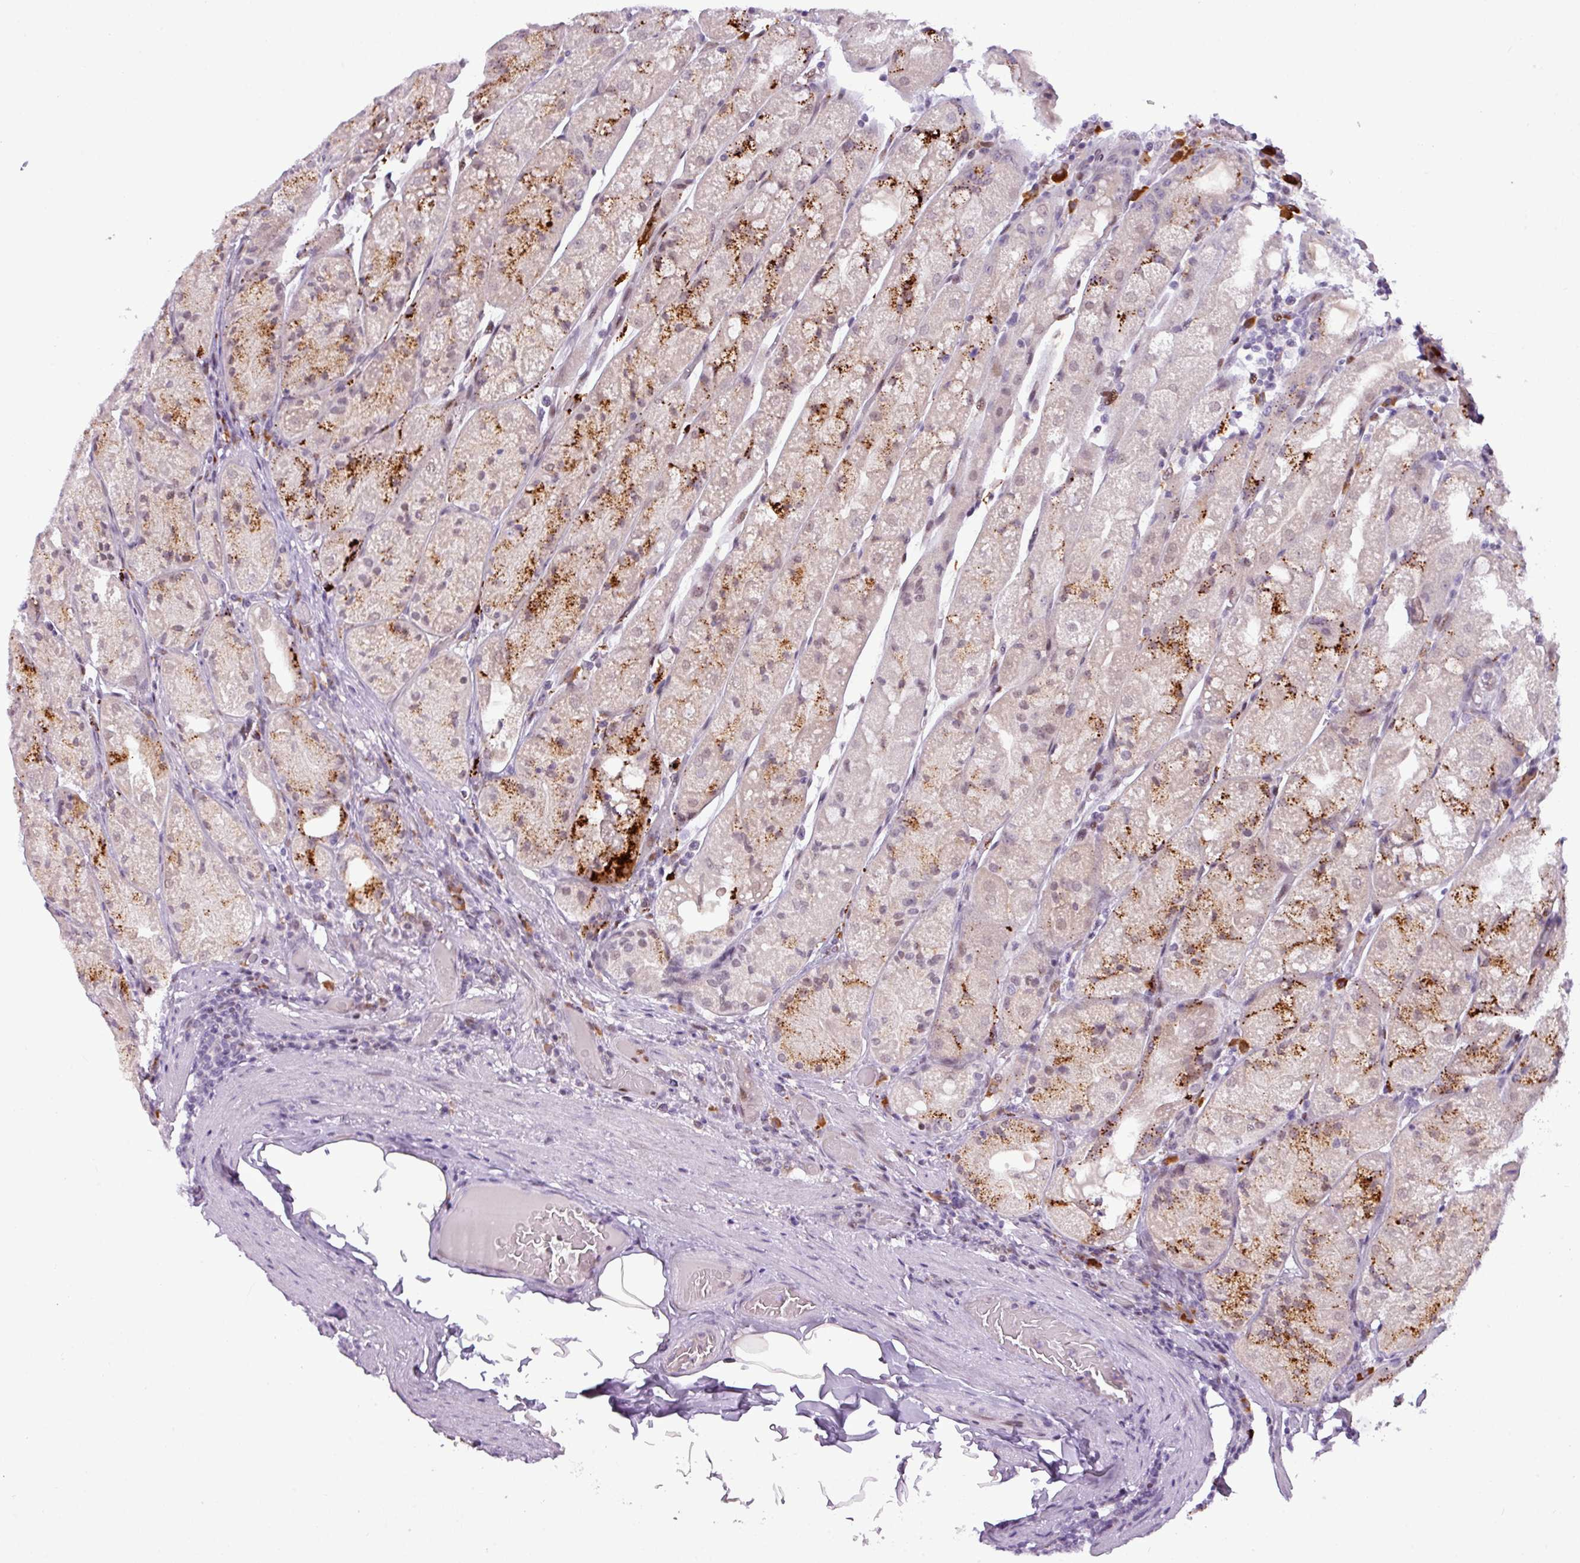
{"staining": {"intensity": "moderate", "quantity": "<25%", "location": "cytoplasmic/membranous"}, "tissue": "stomach", "cell_type": "Glandular cells", "image_type": "normal", "snomed": [{"axis": "morphology", "description": "Normal tissue, NOS"}, {"axis": "topography", "description": "Stomach, upper"}], "caption": "This image displays immunohistochemistry staining of benign human stomach, with low moderate cytoplasmic/membranous expression in about <25% of glandular cells.", "gene": "SLC66A2", "patient": {"sex": "male", "age": 52}}